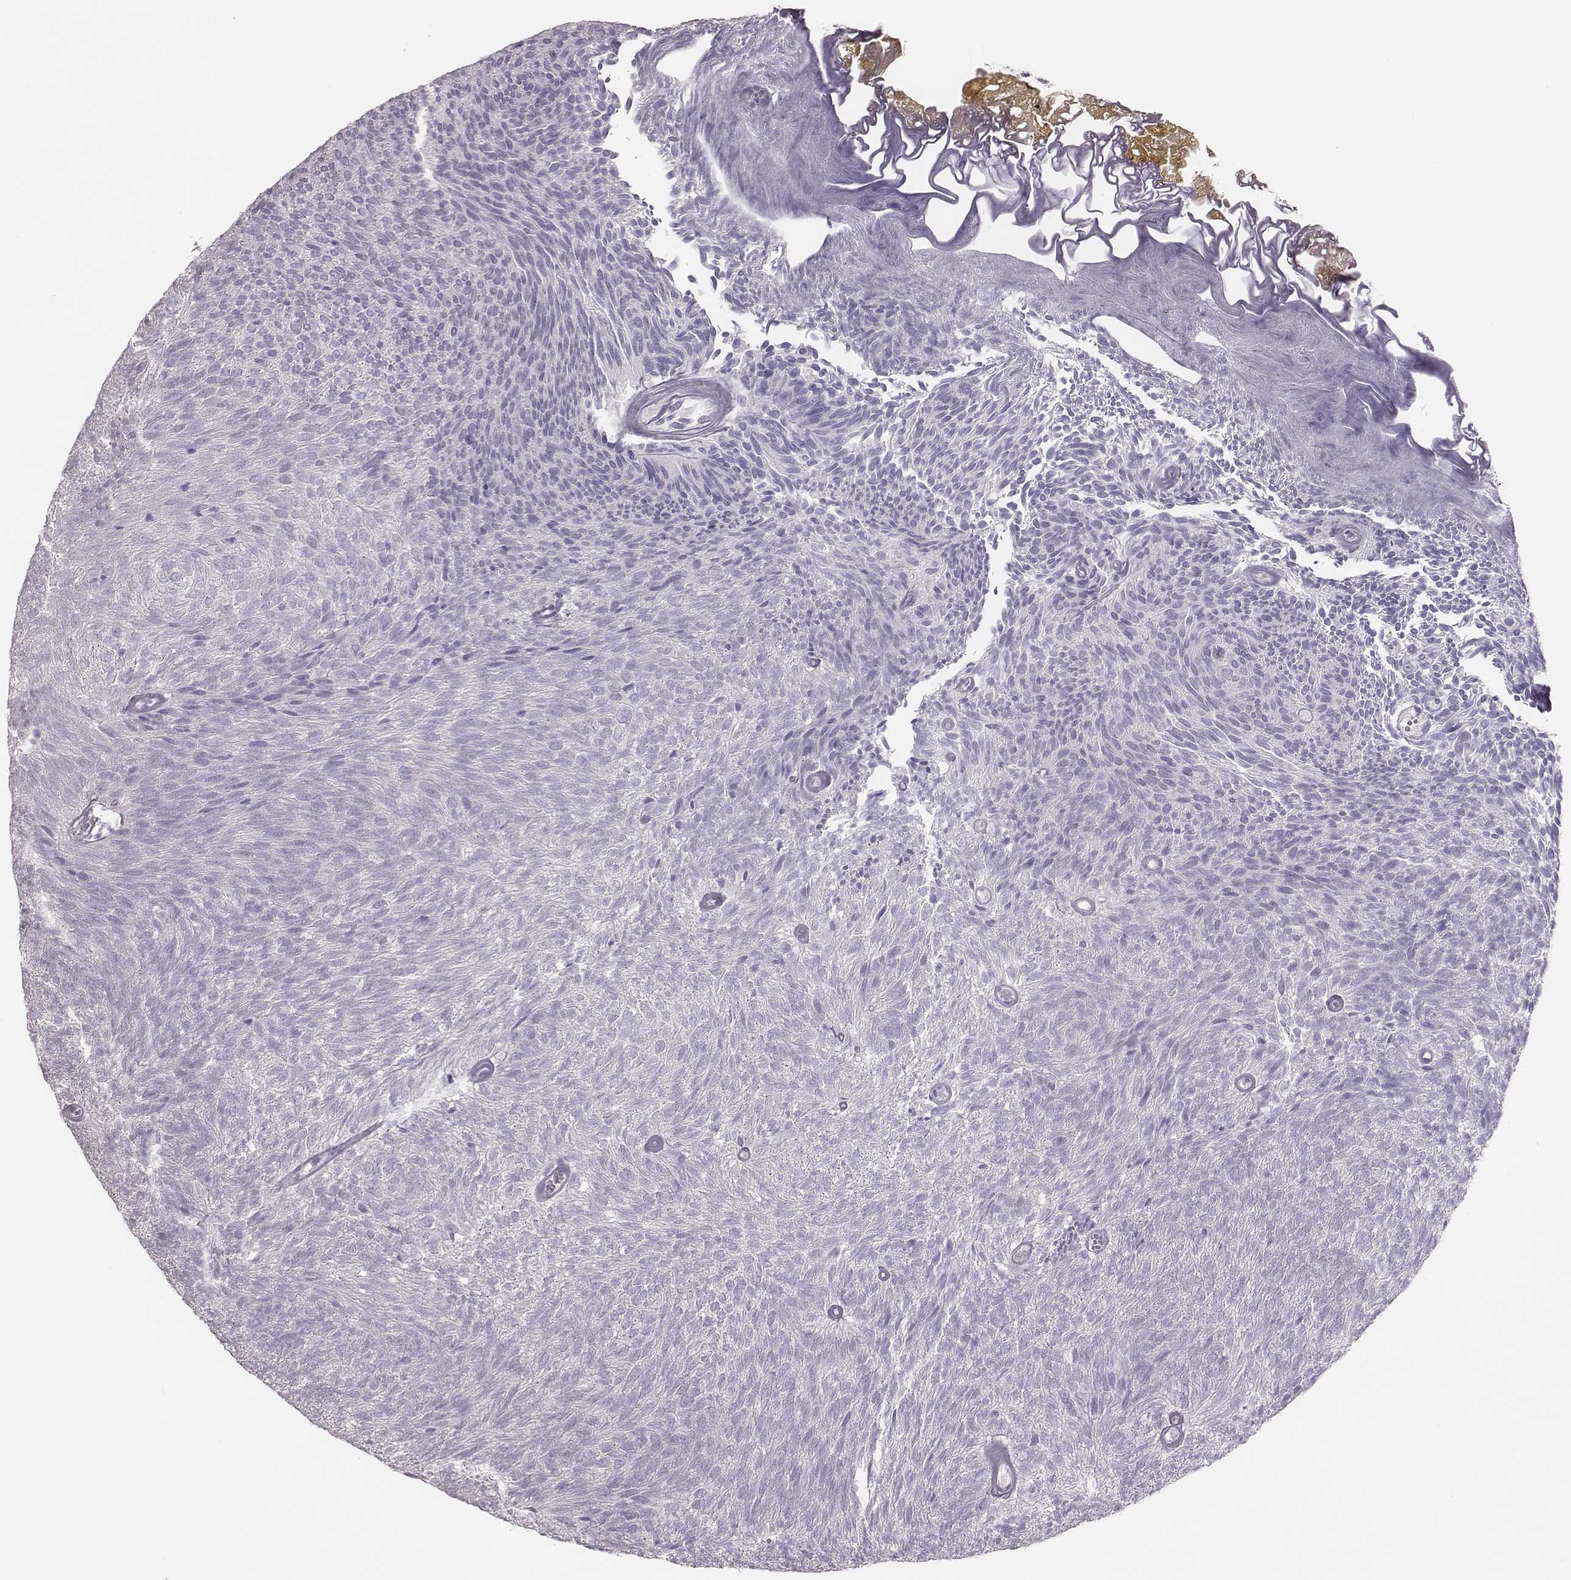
{"staining": {"intensity": "negative", "quantity": "none", "location": "none"}, "tissue": "urothelial cancer", "cell_type": "Tumor cells", "image_type": "cancer", "snomed": [{"axis": "morphology", "description": "Urothelial carcinoma, Low grade"}, {"axis": "topography", "description": "Urinary bladder"}], "caption": "Immunohistochemical staining of human urothelial cancer reveals no significant expression in tumor cells. Nuclei are stained in blue.", "gene": "PBK", "patient": {"sex": "male", "age": 77}}